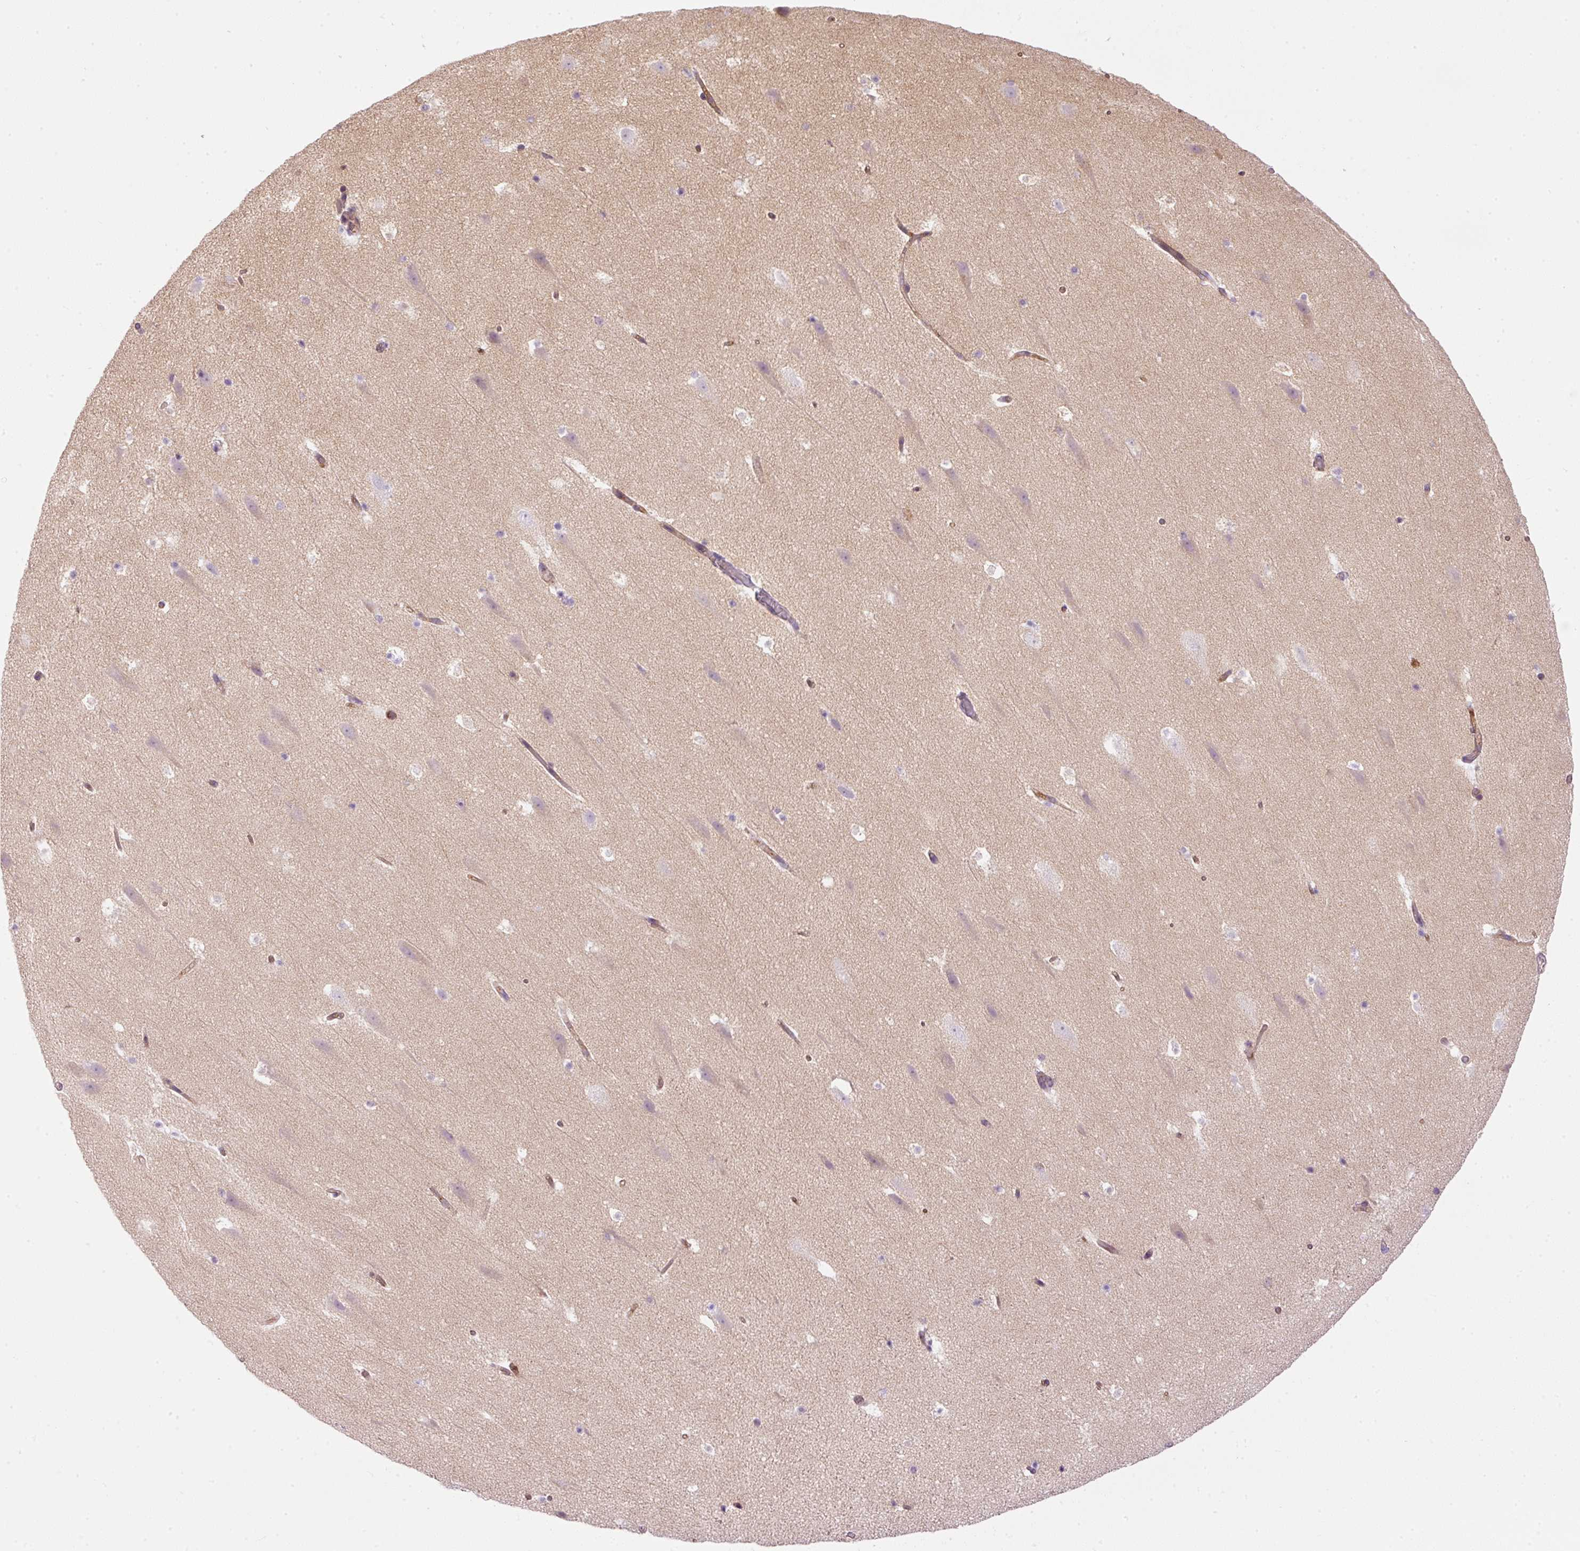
{"staining": {"intensity": "moderate", "quantity": "<25%", "location": "nuclear"}, "tissue": "hippocampus", "cell_type": "Glial cells", "image_type": "normal", "snomed": [{"axis": "morphology", "description": "Normal tissue, NOS"}, {"axis": "topography", "description": "Hippocampus"}], "caption": "Moderate nuclear expression is appreciated in about <25% of glial cells in normal hippocampus.", "gene": "SRC", "patient": {"sex": "male", "age": 37}}